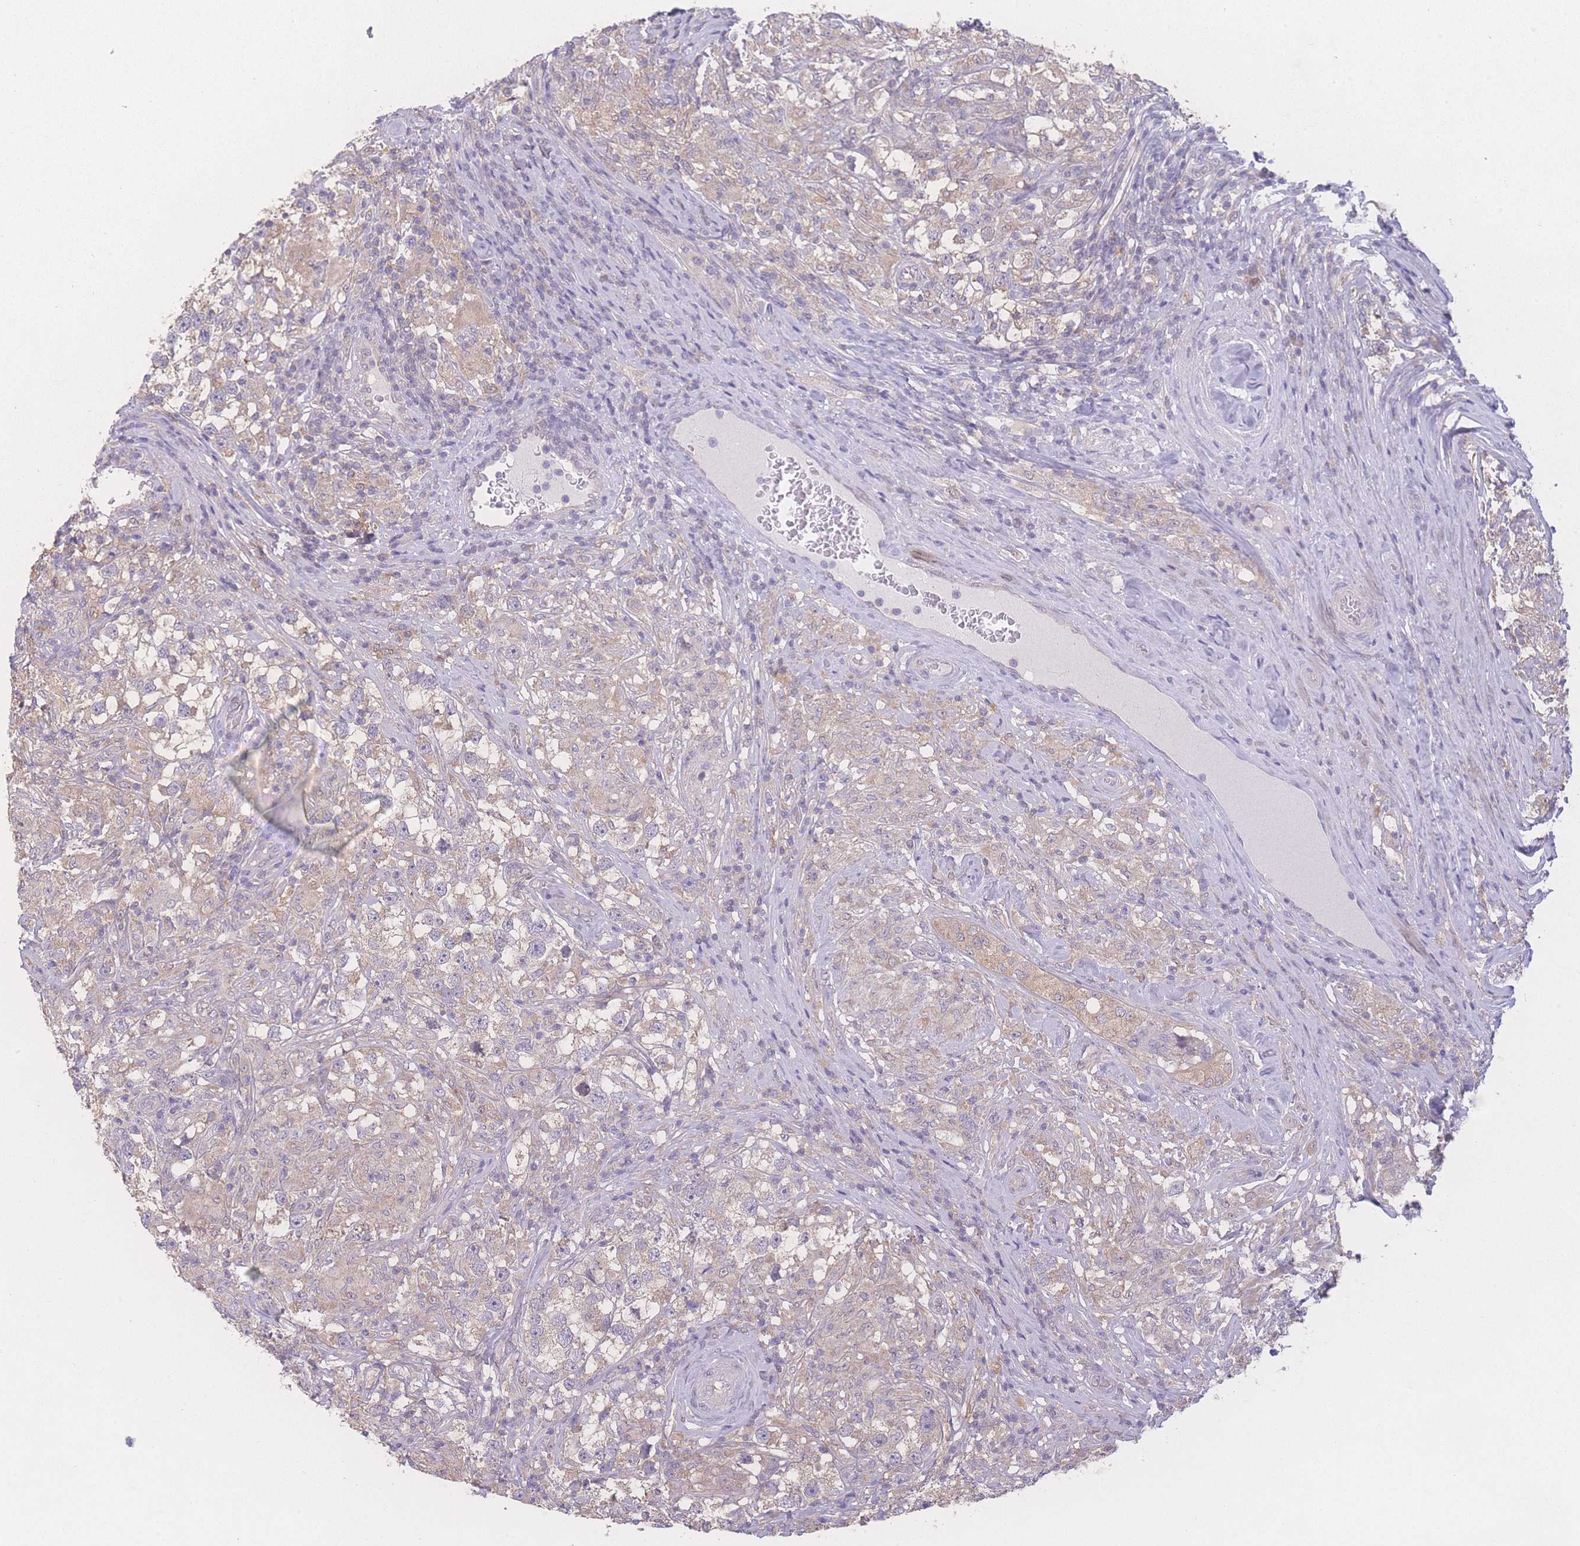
{"staining": {"intensity": "weak", "quantity": "<25%", "location": "cytoplasmic/membranous"}, "tissue": "testis cancer", "cell_type": "Tumor cells", "image_type": "cancer", "snomed": [{"axis": "morphology", "description": "Seminoma, NOS"}, {"axis": "topography", "description": "Testis"}], "caption": "This is an IHC photomicrograph of seminoma (testis). There is no staining in tumor cells.", "gene": "GIPR", "patient": {"sex": "male", "age": 46}}